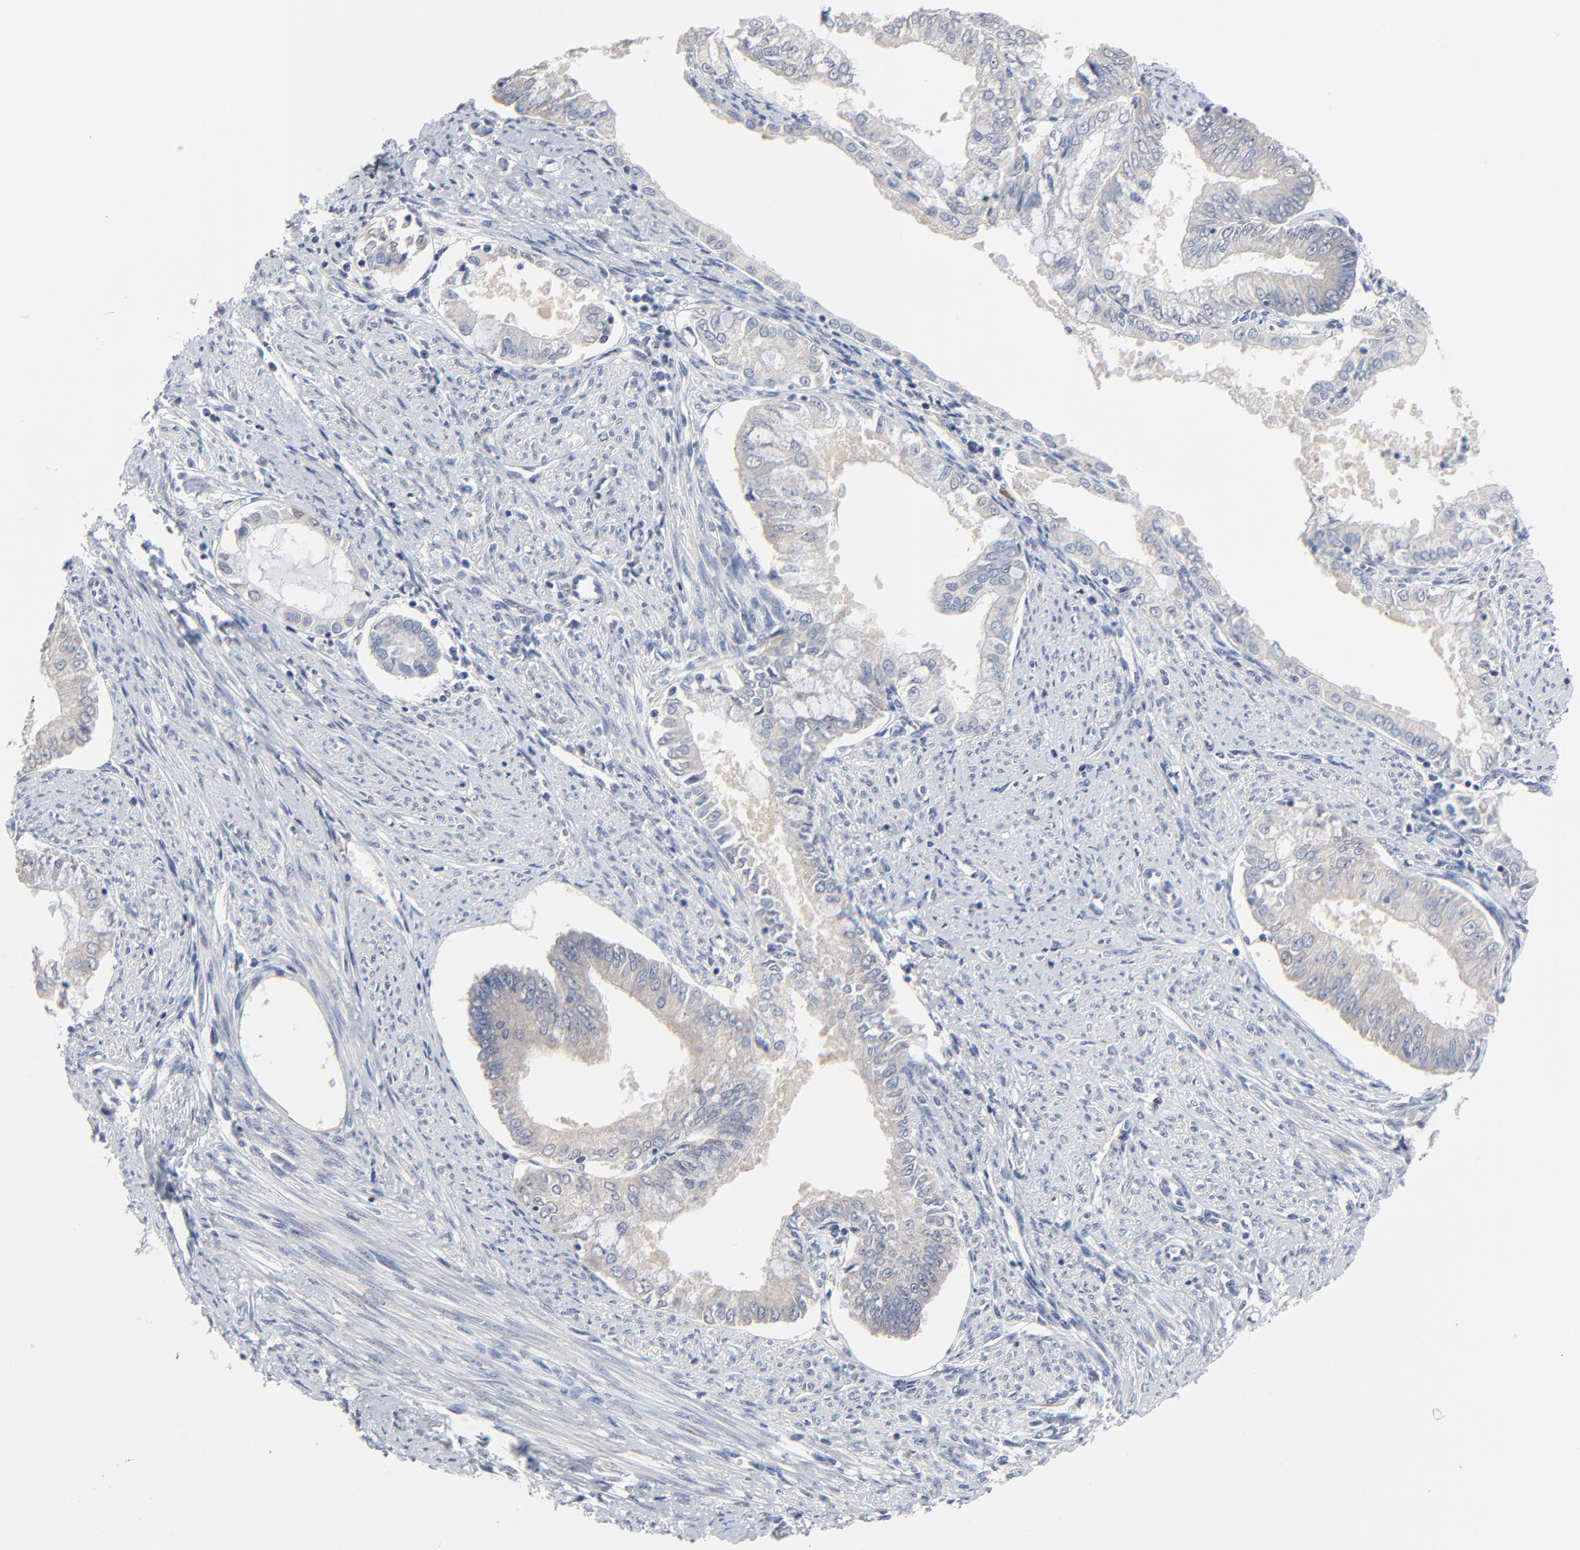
{"staining": {"intensity": "weak", "quantity": "25%-75%", "location": "cytoplasmic/membranous"}, "tissue": "endometrial cancer", "cell_type": "Tumor cells", "image_type": "cancer", "snomed": [{"axis": "morphology", "description": "Adenocarcinoma, NOS"}, {"axis": "topography", "description": "Endometrium"}], "caption": "DAB (3,3'-diaminobenzidine) immunohistochemical staining of endometrial cancer (adenocarcinoma) shows weak cytoplasmic/membranous protein positivity in approximately 25%-75% of tumor cells.", "gene": "FBXL5", "patient": {"sex": "female", "age": 76}}